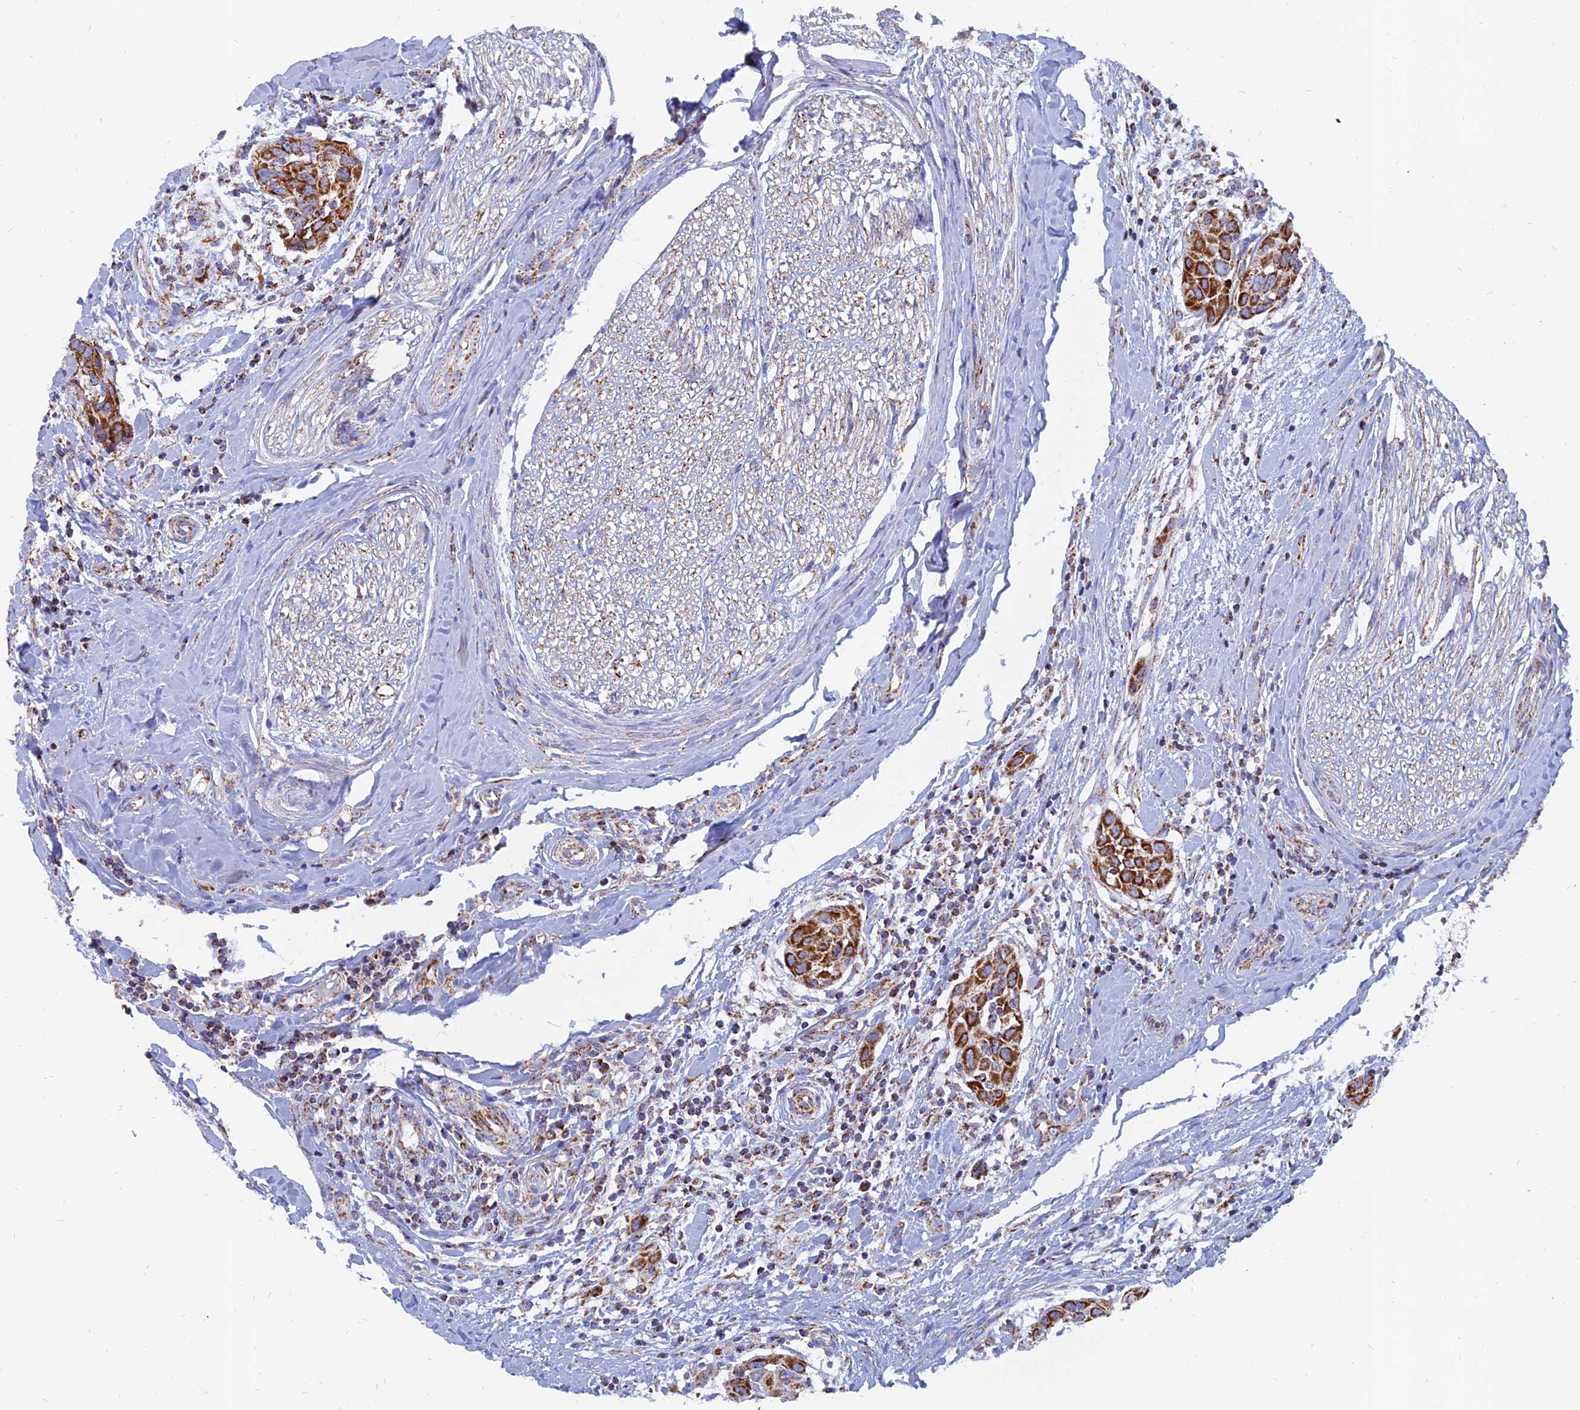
{"staining": {"intensity": "strong", "quantity": ">75%", "location": "cytoplasmic/membranous"}, "tissue": "head and neck cancer", "cell_type": "Tumor cells", "image_type": "cancer", "snomed": [{"axis": "morphology", "description": "Squamous cell carcinoma, NOS"}, {"axis": "topography", "description": "Oral tissue"}, {"axis": "topography", "description": "Head-Neck"}], "caption": "Squamous cell carcinoma (head and neck) was stained to show a protein in brown. There is high levels of strong cytoplasmic/membranous staining in about >75% of tumor cells. The protein is shown in brown color, while the nuclei are stained blue.", "gene": "NDUFB6", "patient": {"sex": "female", "age": 50}}